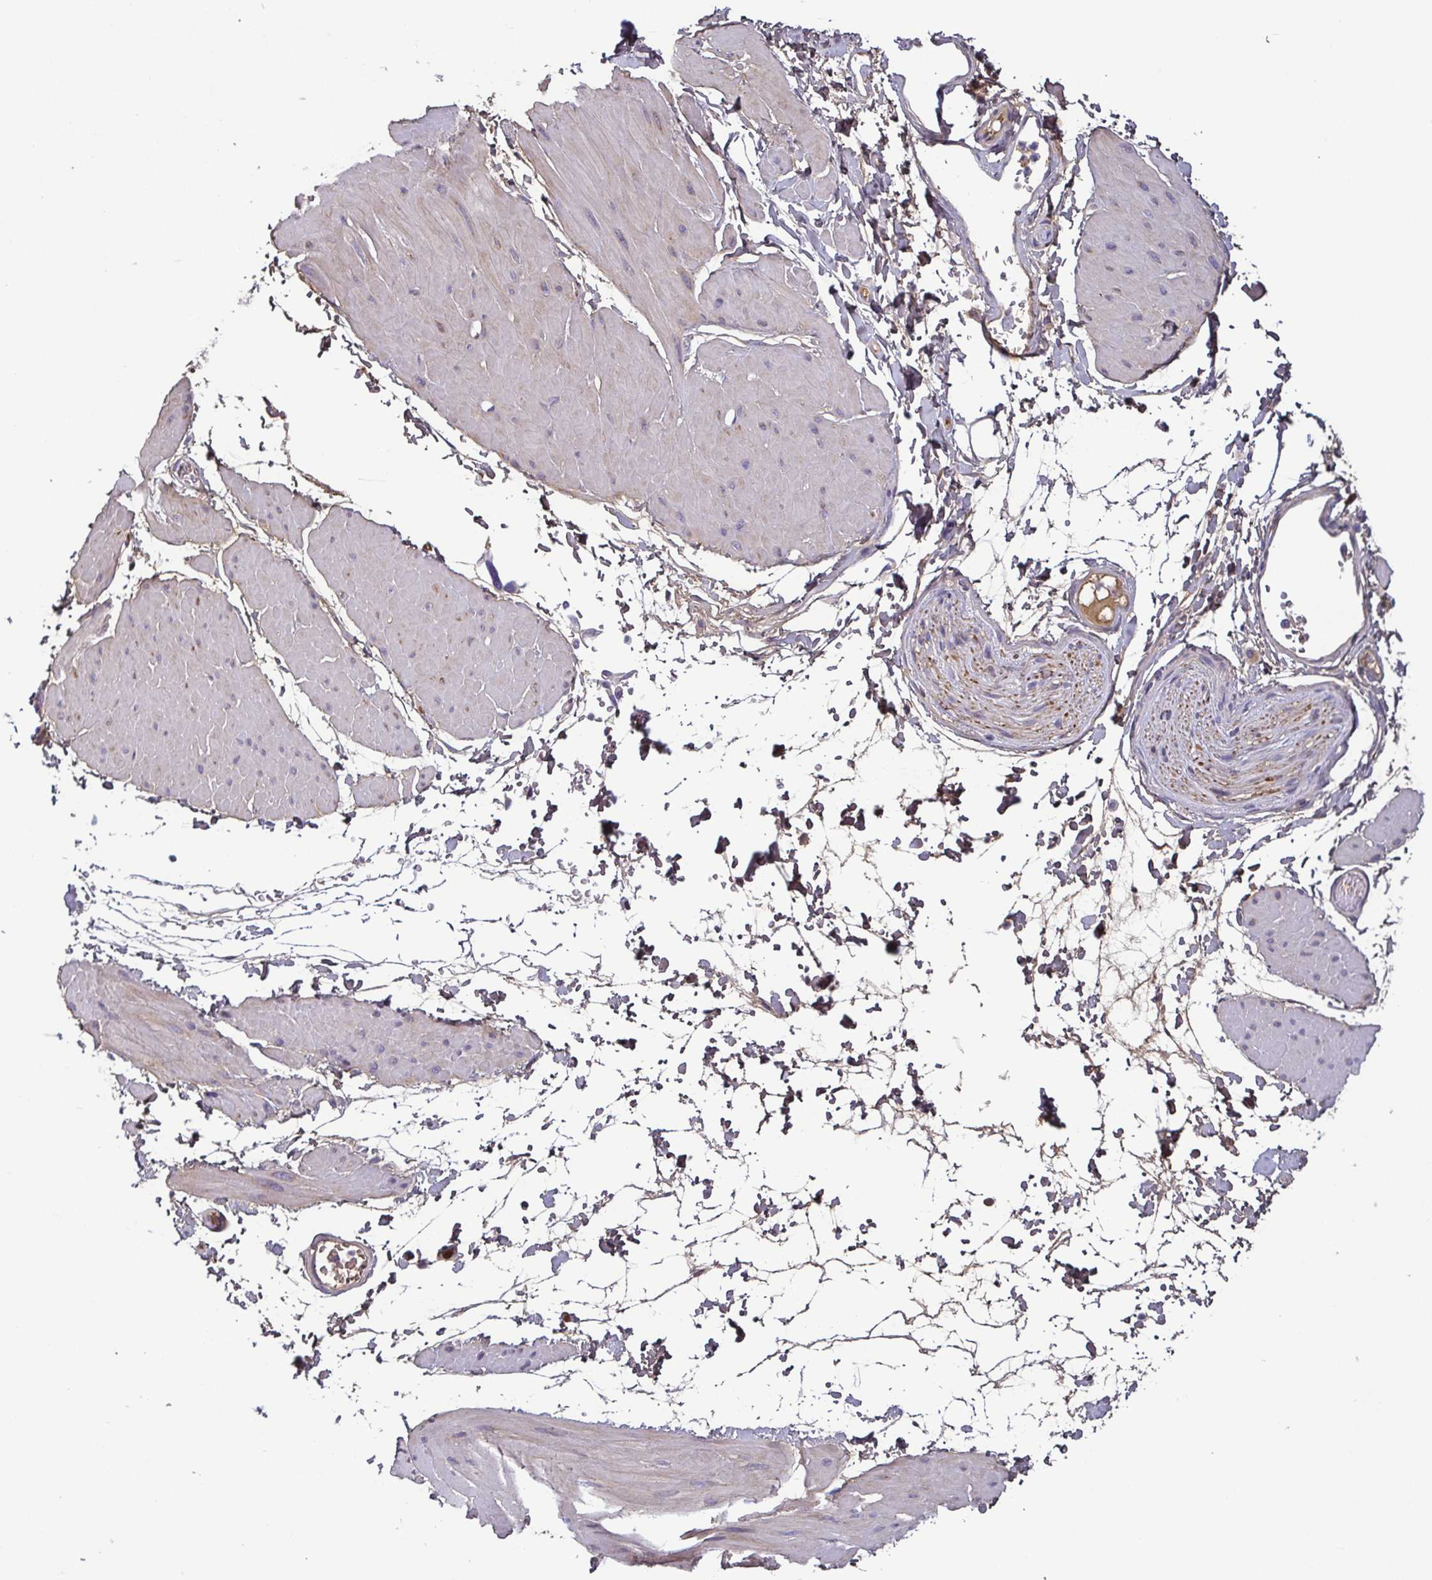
{"staining": {"intensity": "negative", "quantity": "none", "location": "none"}, "tissue": "adipose tissue", "cell_type": "Adipocytes", "image_type": "normal", "snomed": [{"axis": "morphology", "description": "Normal tissue, NOS"}, {"axis": "topography", "description": "Smooth muscle"}, {"axis": "topography", "description": "Peripheral nerve tissue"}], "caption": "Adipose tissue was stained to show a protein in brown. There is no significant positivity in adipocytes. (Stains: DAB (3,3'-diaminobenzidine) IHC with hematoxylin counter stain, Microscopy: brightfield microscopy at high magnification).", "gene": "ECM1", "patient": {"sex": "male", "age": 58}}